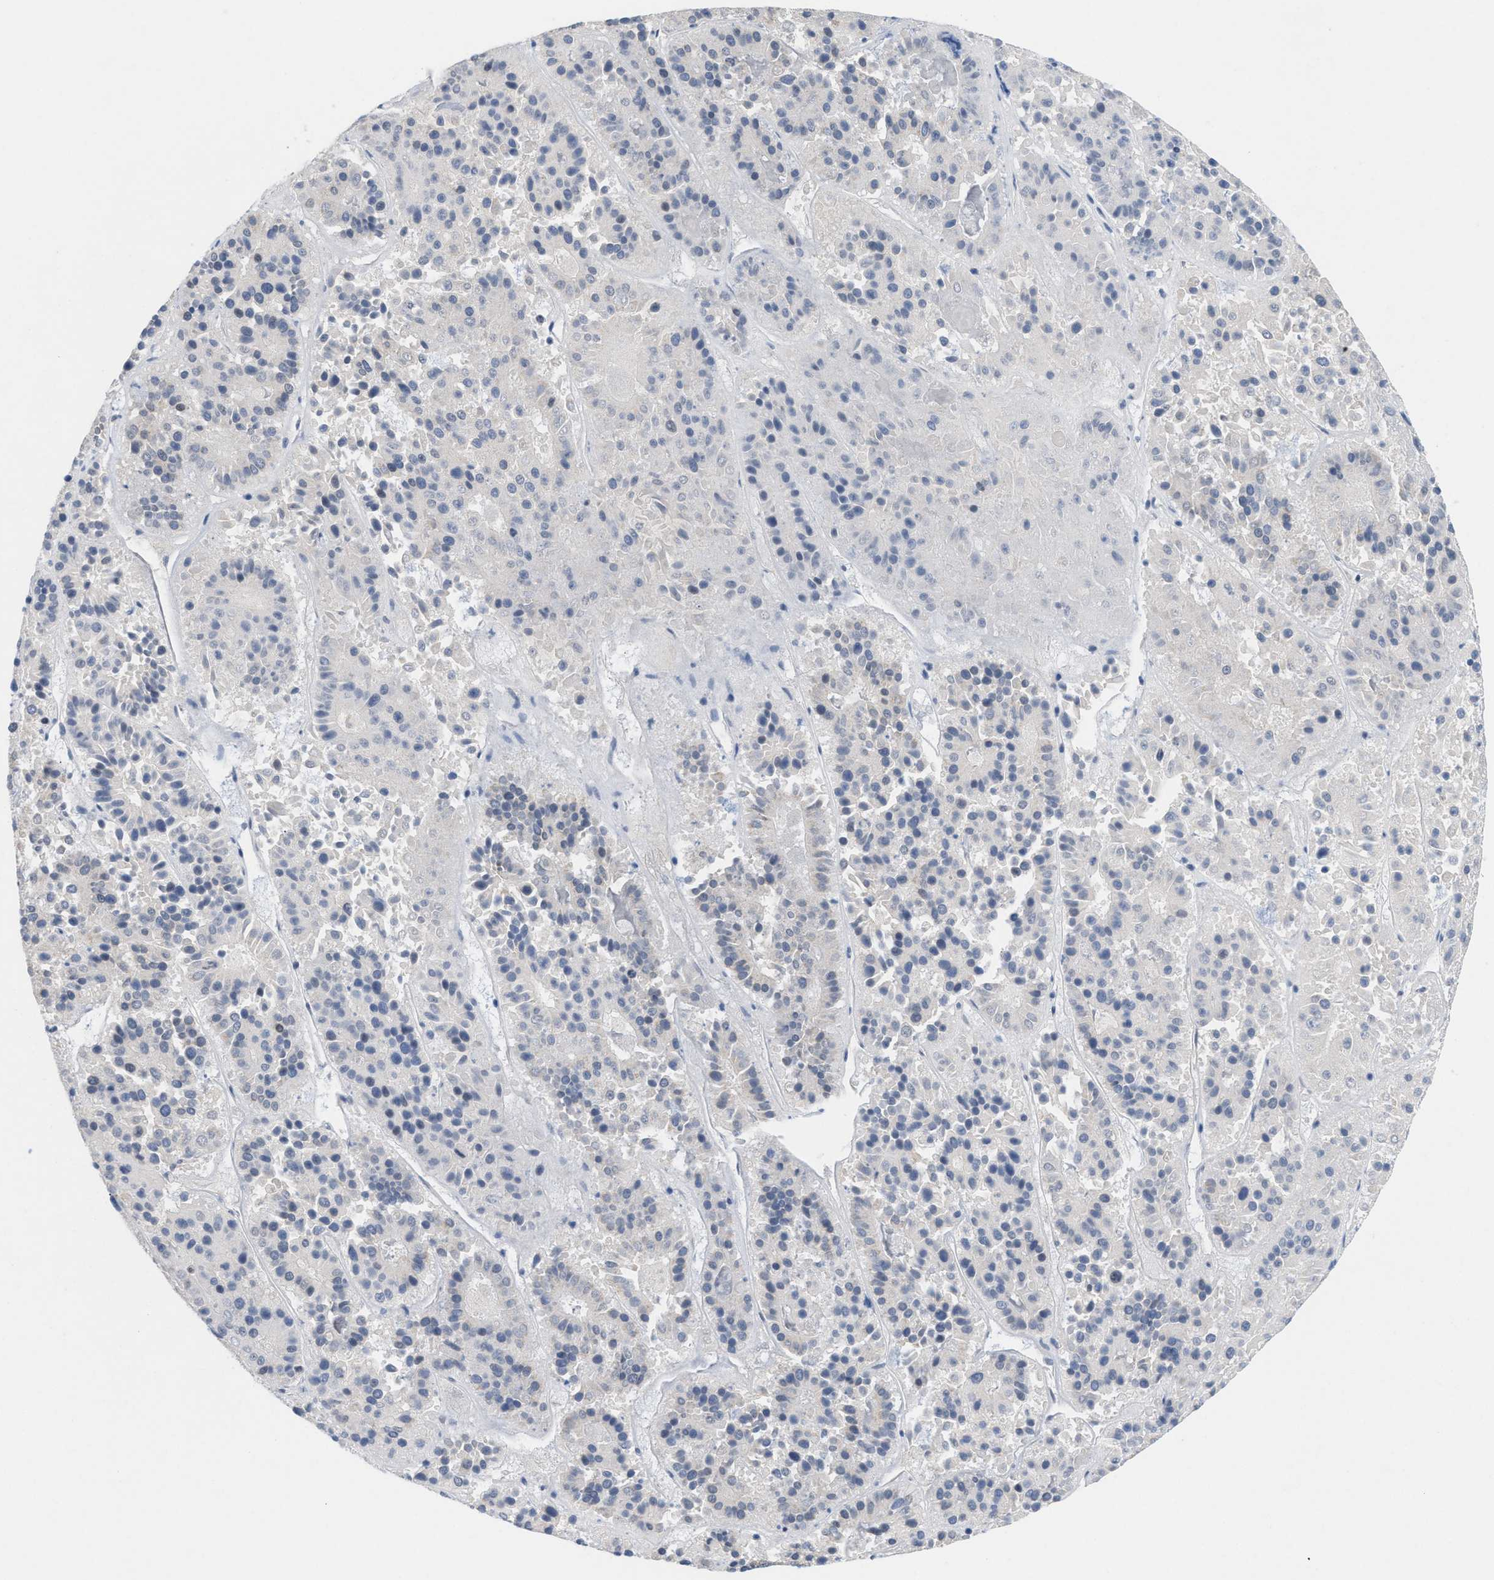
{"staining": {"intensity": "negative", "quantity": "none", "location": "none"}, "tissue": "pancreatic cancer", "cell_type": "Tumor cells", "image_type": "cancer", "snomed": [{"axis": "morphology", "description": "Adenocarcinoma, NOS"}, {"axis": "topography", "description": "Pancreas"}], "caption": "Photomicrograph shows no protein expression in tumor cells of pancreatic cancer tissue. (DAB immunohistochemistry visualized using brightfield microscopy, high magnification).", "gene": "UBAP2", "patient": {"sex": "male", "age": 50}}